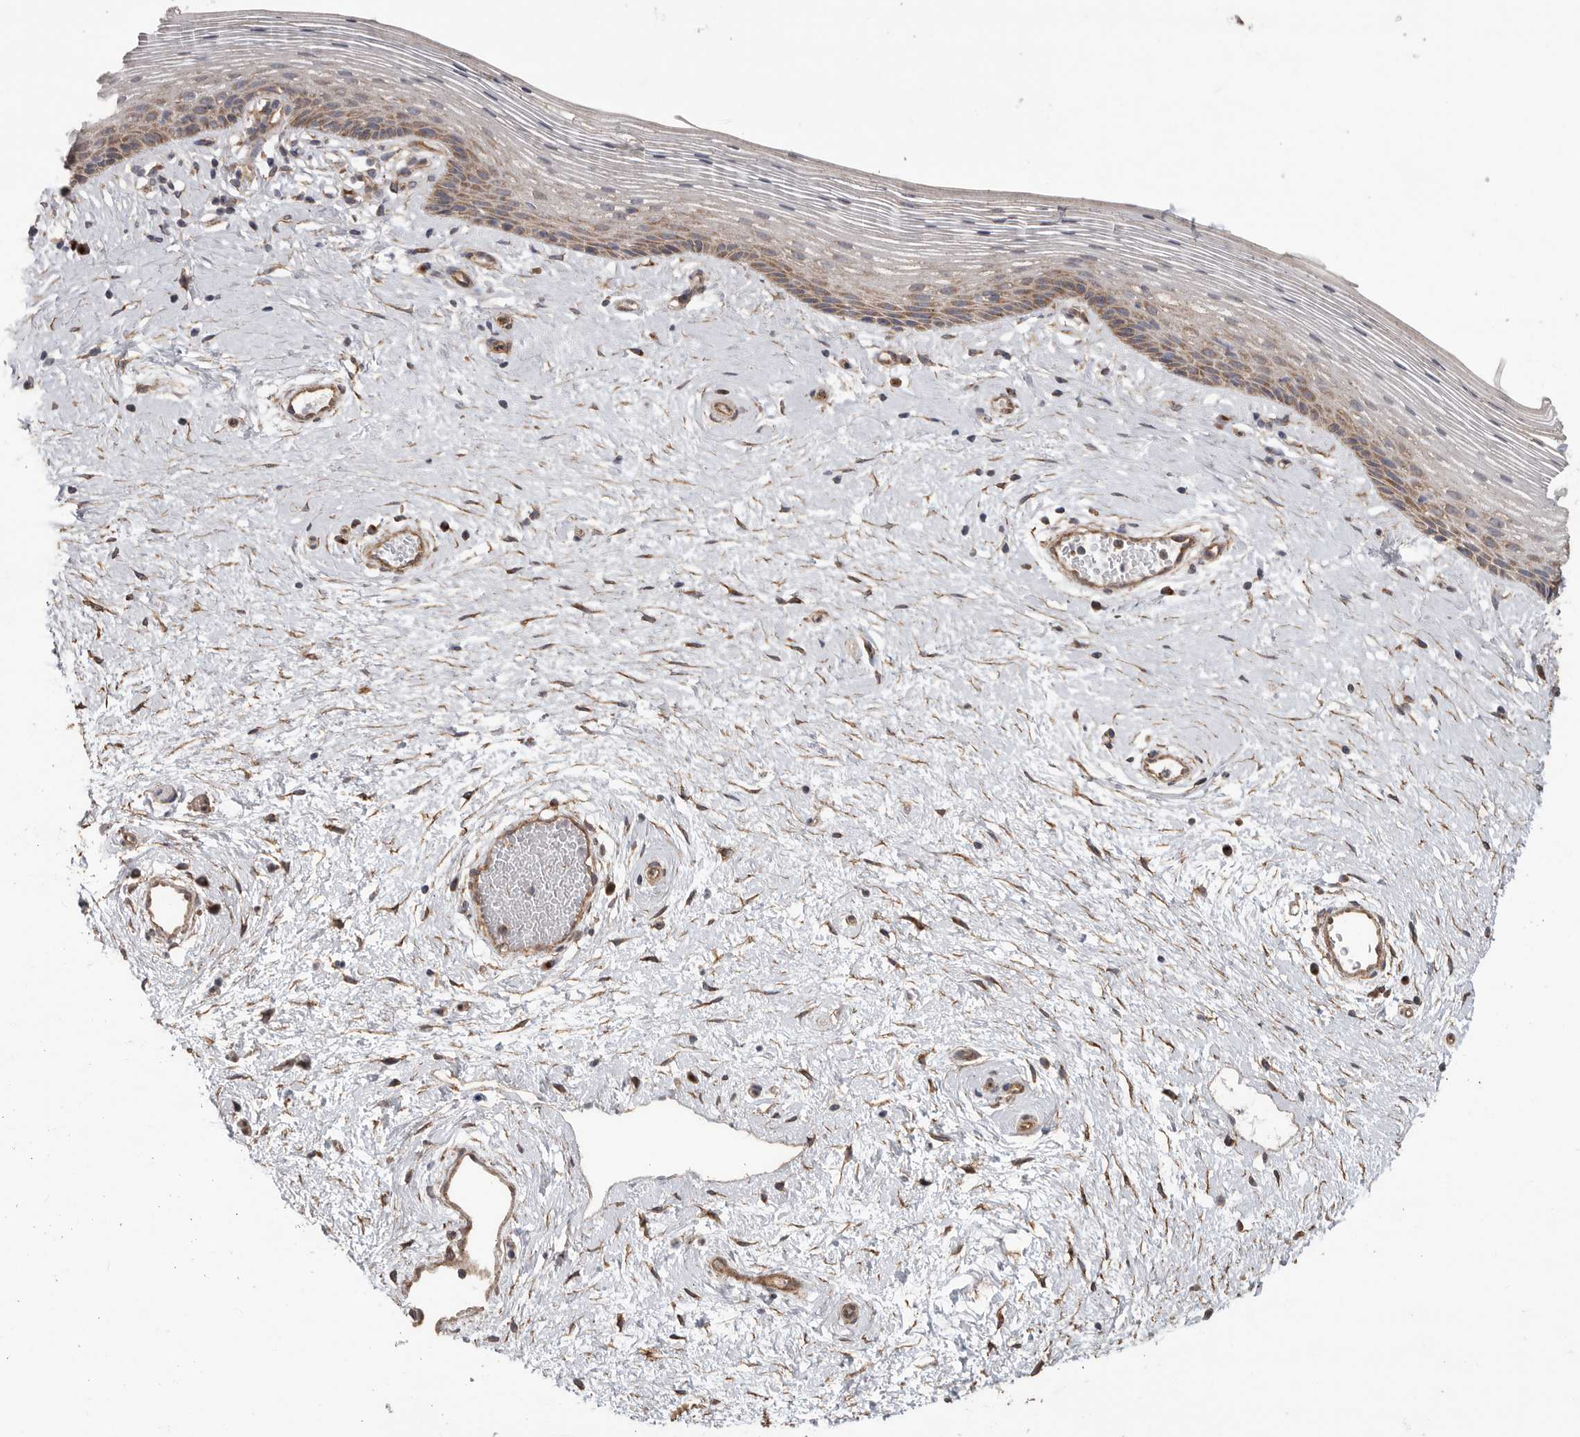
{"staining": {"intensity": "moderate", "quantity": ">75%", "location": "cytoplasmic/membranous"}, "tissue": "vagina", "cell_type": "Squamous epithelial cells", "image_type": "normal", "snomed": [{"axis": "morphology", "description": "Normal tissue, NOS"}, {"axis": "topography", "description": "Vagina"}], "caption": "IHC staining of normal vagina, which reveals medium levels of moderate cytoplasmic/membranous staining in about >75% of squamous epithelial cells indicating moderate cytoplasmic/membranous protein positivity. The staining was performed using DAB (3,3'-diaminobenzidine) (brown) for protein detection and nuclei were counterstained in hematoxylin (blue).", "gene": "PODXL2", "patient": {"sex": "female", "age": 46}}